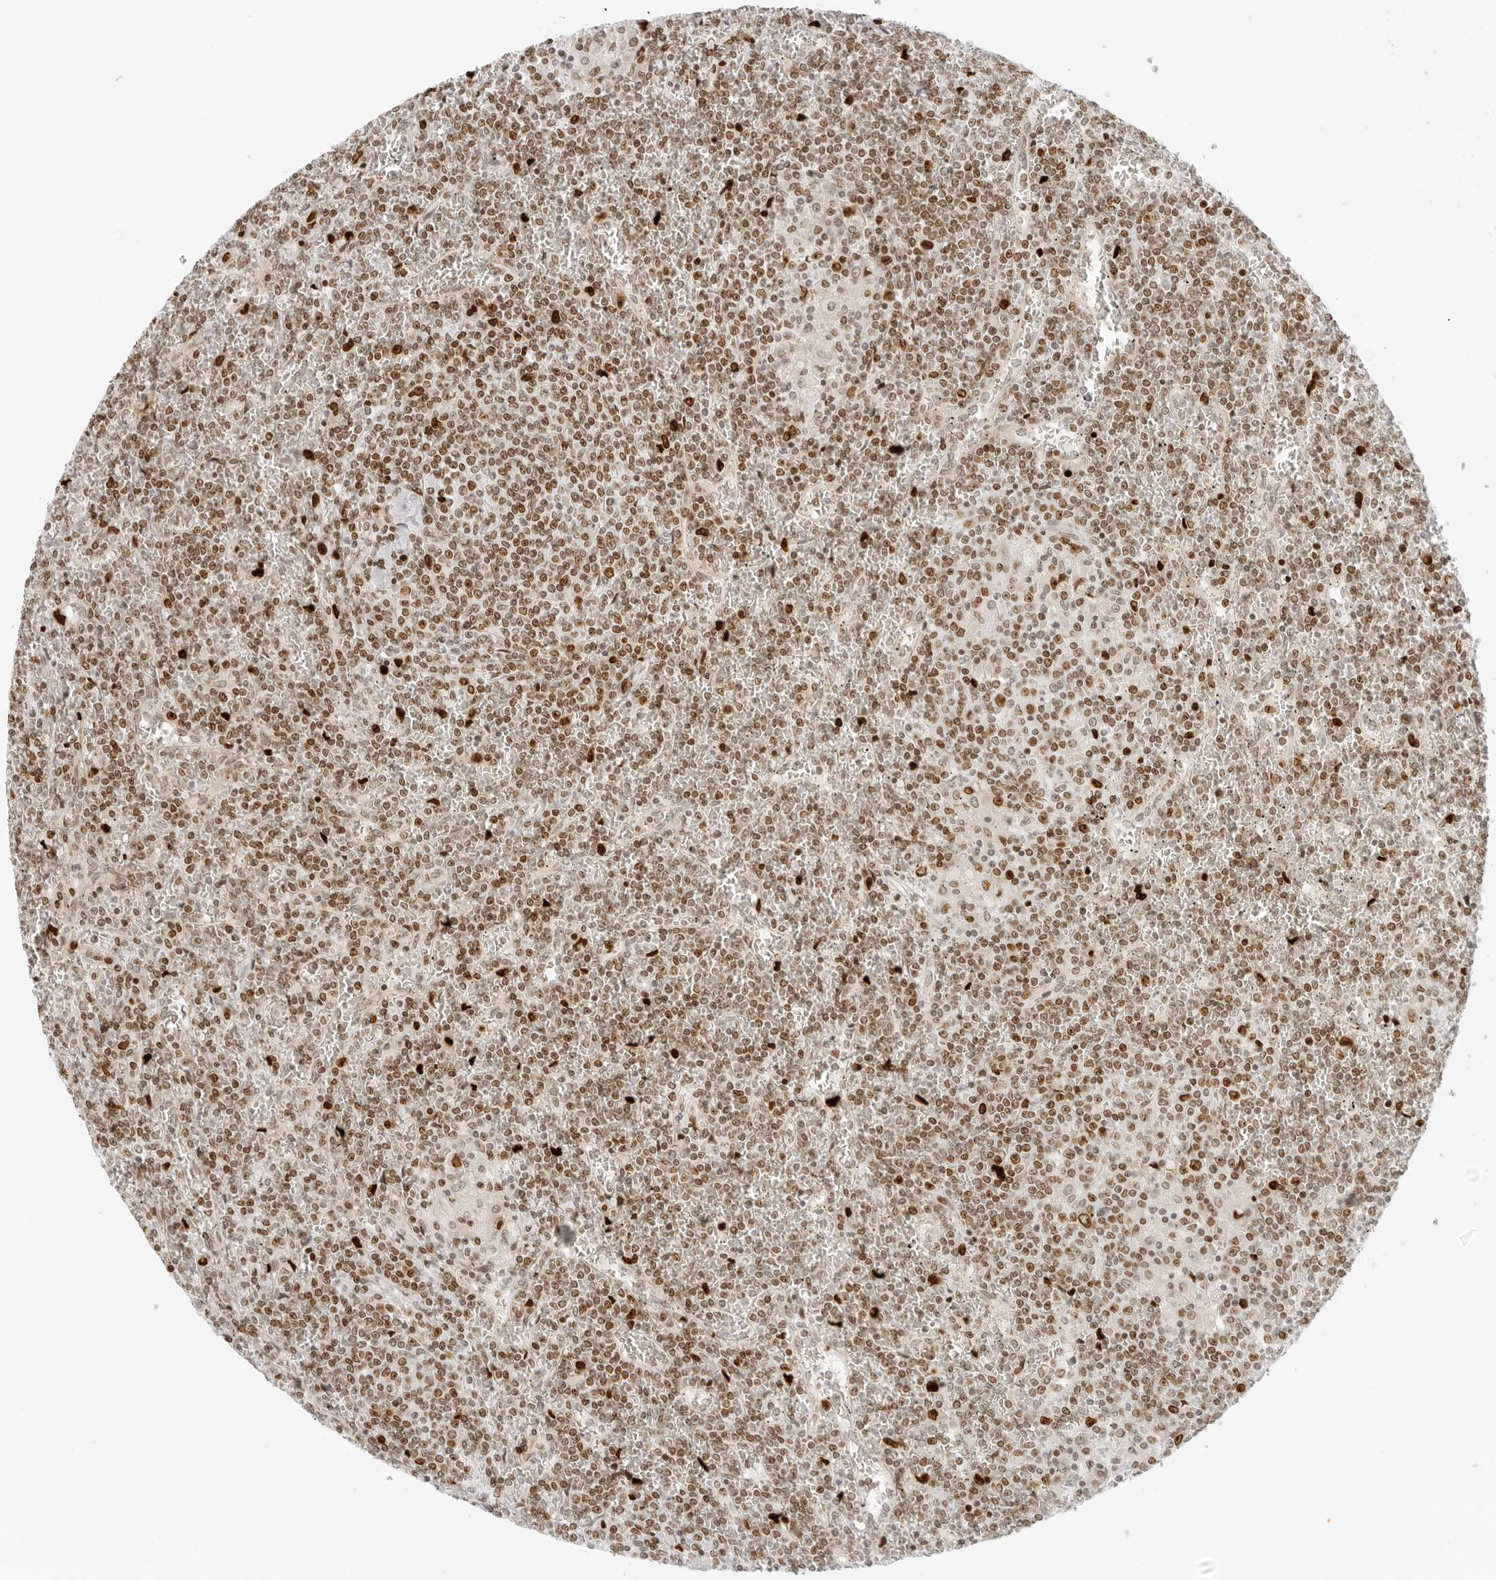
{"staining": {"intensity": "moderate", "quantity": ">75%", "location": "nuclear"}, "tissue": "lymphoma", "cell_type": "Tumor cells", "image_type": "cancer", "snomed": [{"axis": "morphology", "description": "Malignant lymphoma, non-Hodgkin's type, Low grade"}, {"axis": "topography", "description": "Spleen"}], "caption": "IHC image of human malignant lymphoma, non-Hodgkin's type (low-grade) stained for a protein (brown), which displays medium levels of moderate nuclear positivity in about >75% of tumor cells.", "gene": "RCC1", "patient": {"sex": "female", "age": 19}}